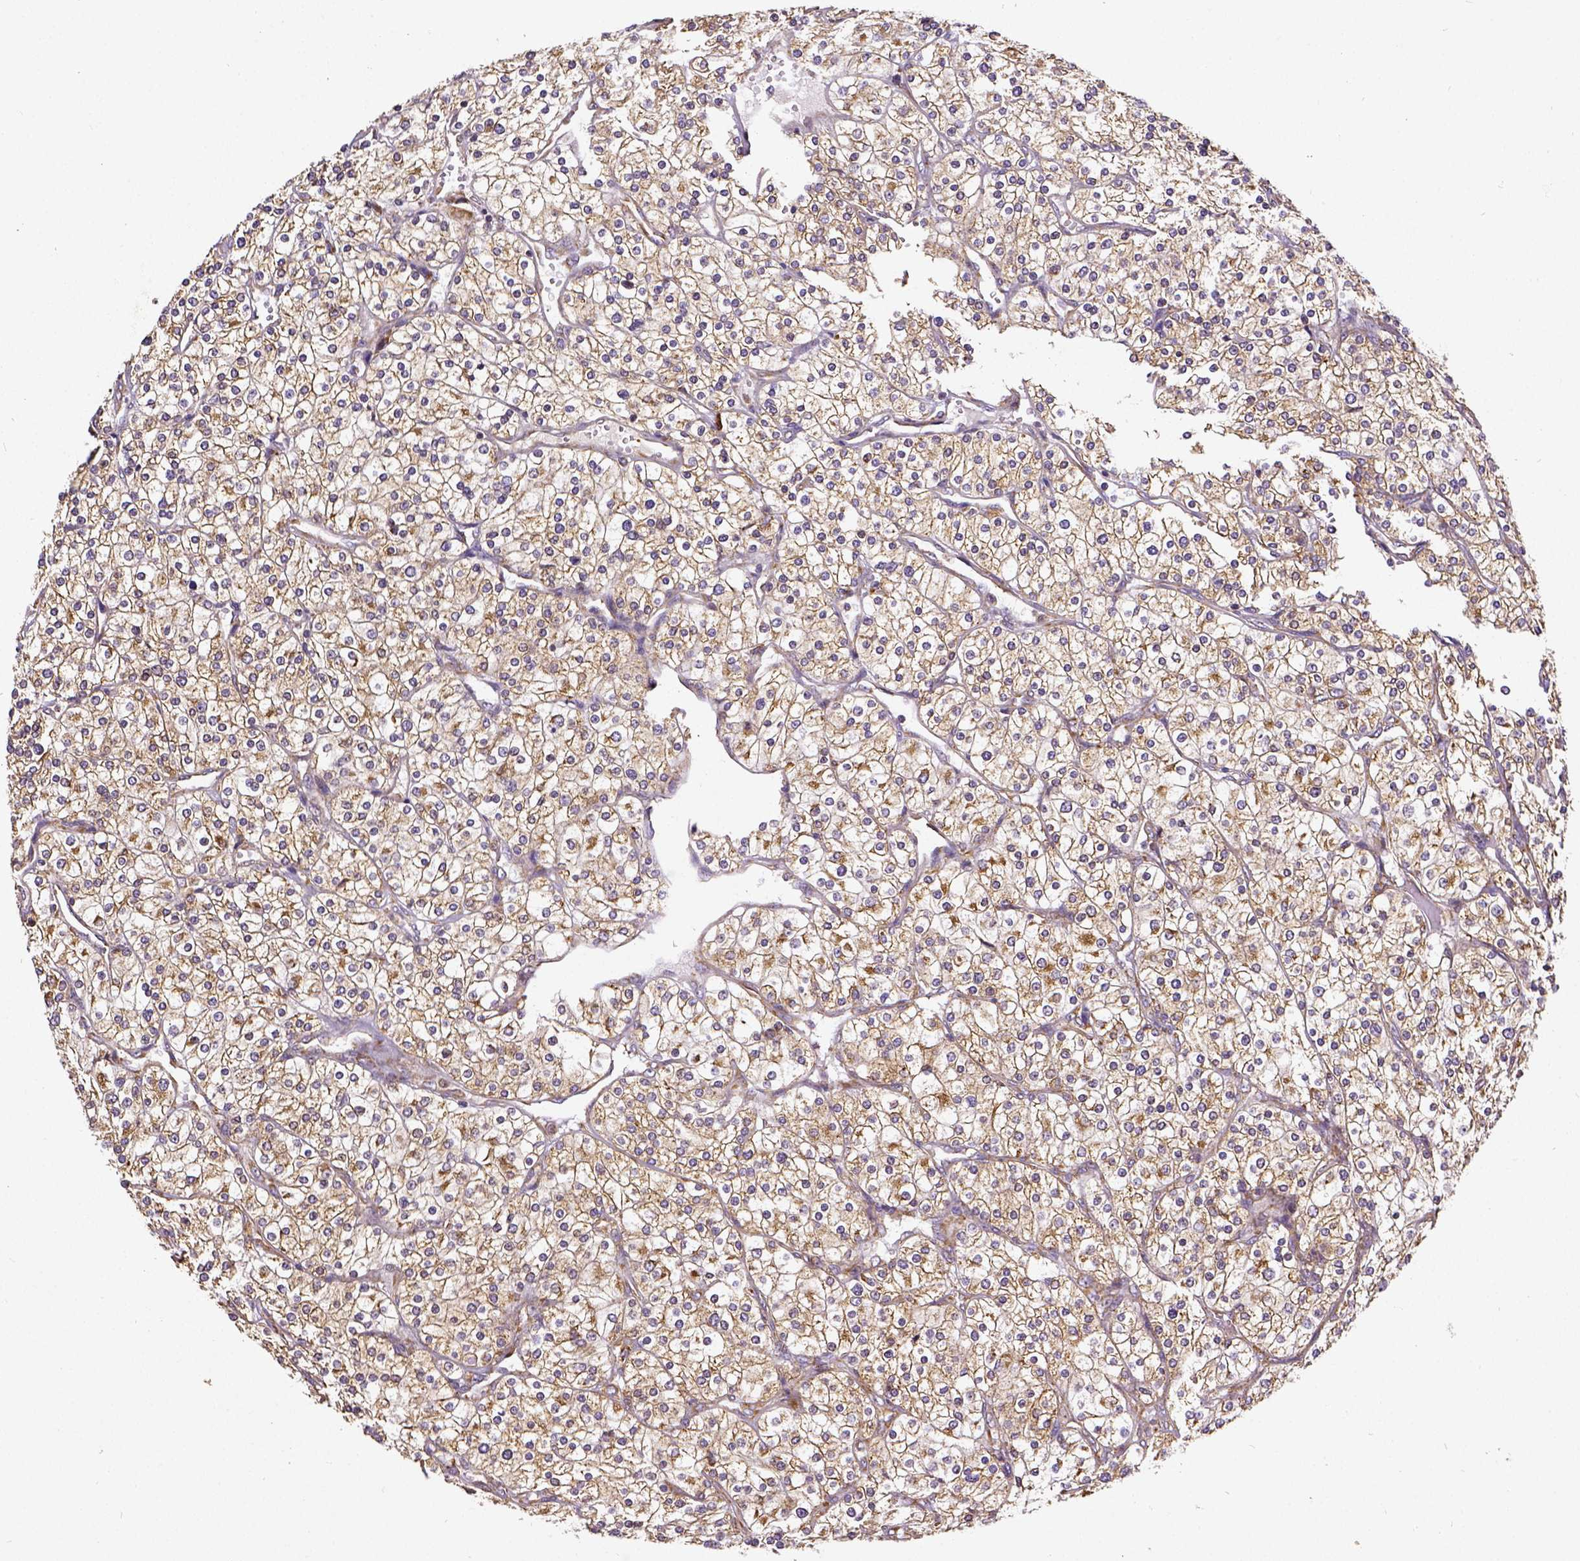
{"staining": {"intensity": "moderate", "quantity": ">75%", "location": "cytoplasmic/membranous"}, "tissue": "renal cancer", "cell_type": "Tumor cells", "image_type": "cancer", "snomed": [{"axis": "morphology", "description": "Adenocarcinoma, NOS"}, {"axis": "topography", "description": "Kidney"}], "caption": "Immunohistochemistry (IHC) histopathology image of adenocarcinoma (renal) stained for a protein (brown), which displays medium levels of moderate cytoplasmic/membranous expression in about >75% of tumor cells.", "gene": "MTDH", "patient": {"sex": "male", "age": 80}}